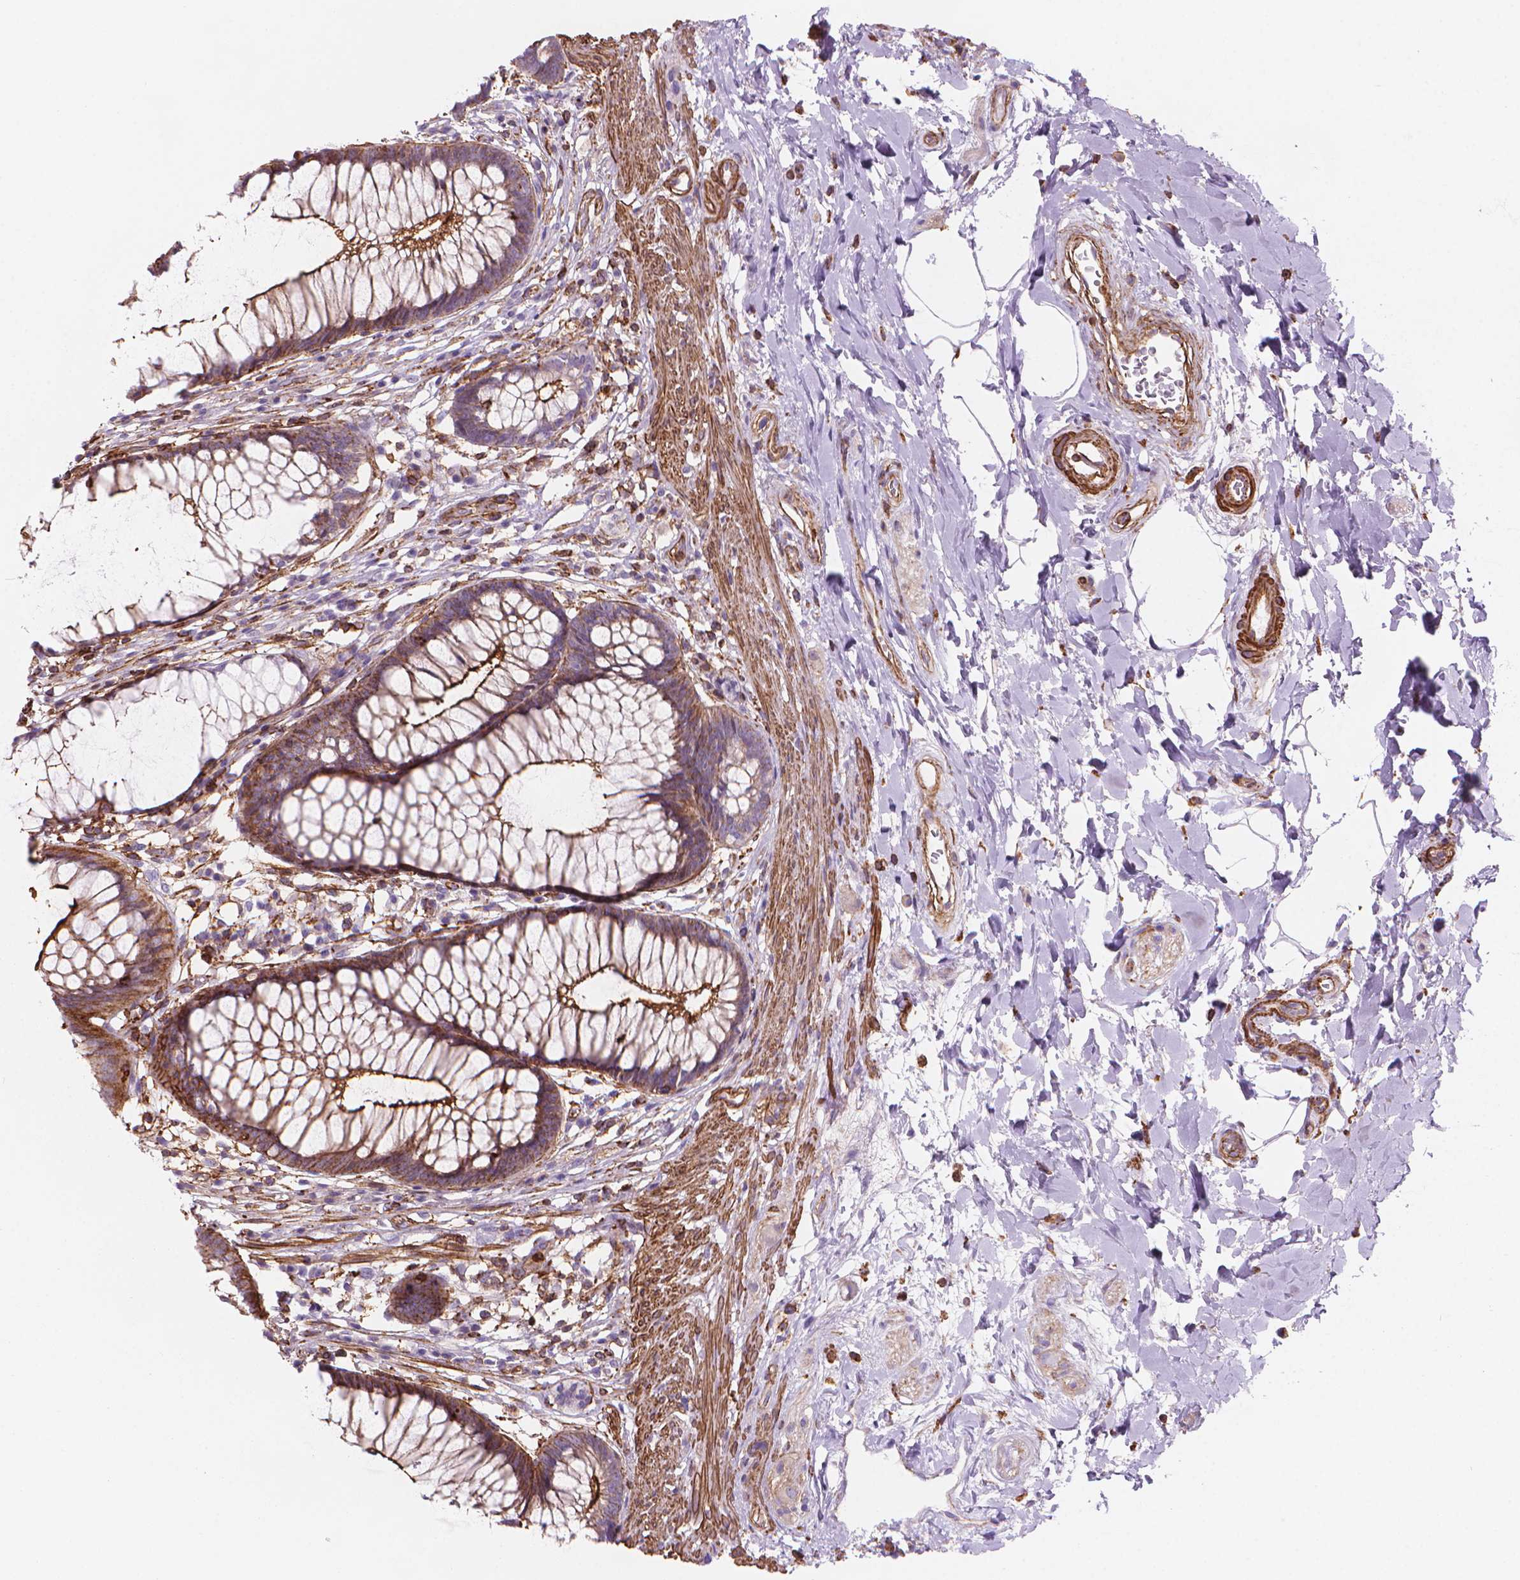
{"staining": {"intensity": "strong", "quantity": "25%-75%", "location": "cytoplasmic/membranous"}, "tissue": "rectum", "cell_type": "Glandular cells", "image_type": "normal", "snomed": [{"axis": "morphology", "description": "Normal tissue, NOS"}, {"axis": "topography", "description": "Smooth muscle"}, {"axis": "topography", "description": "Rectum"}], "caption": "Immunohistochemical staining of normal rectum demonstrates strong cytoplasmic/membranous protein expression in about 25%-75% of glandular cells. The staining was performed using DAB (3,3'-diaminobenzidine) to visualize the protein expression in brown, while the nuclei were stained in blue with hematoxylin (Magnification: 20x).", "gene": "PATJ", "patient": {"sex": "male", "age": 53}}